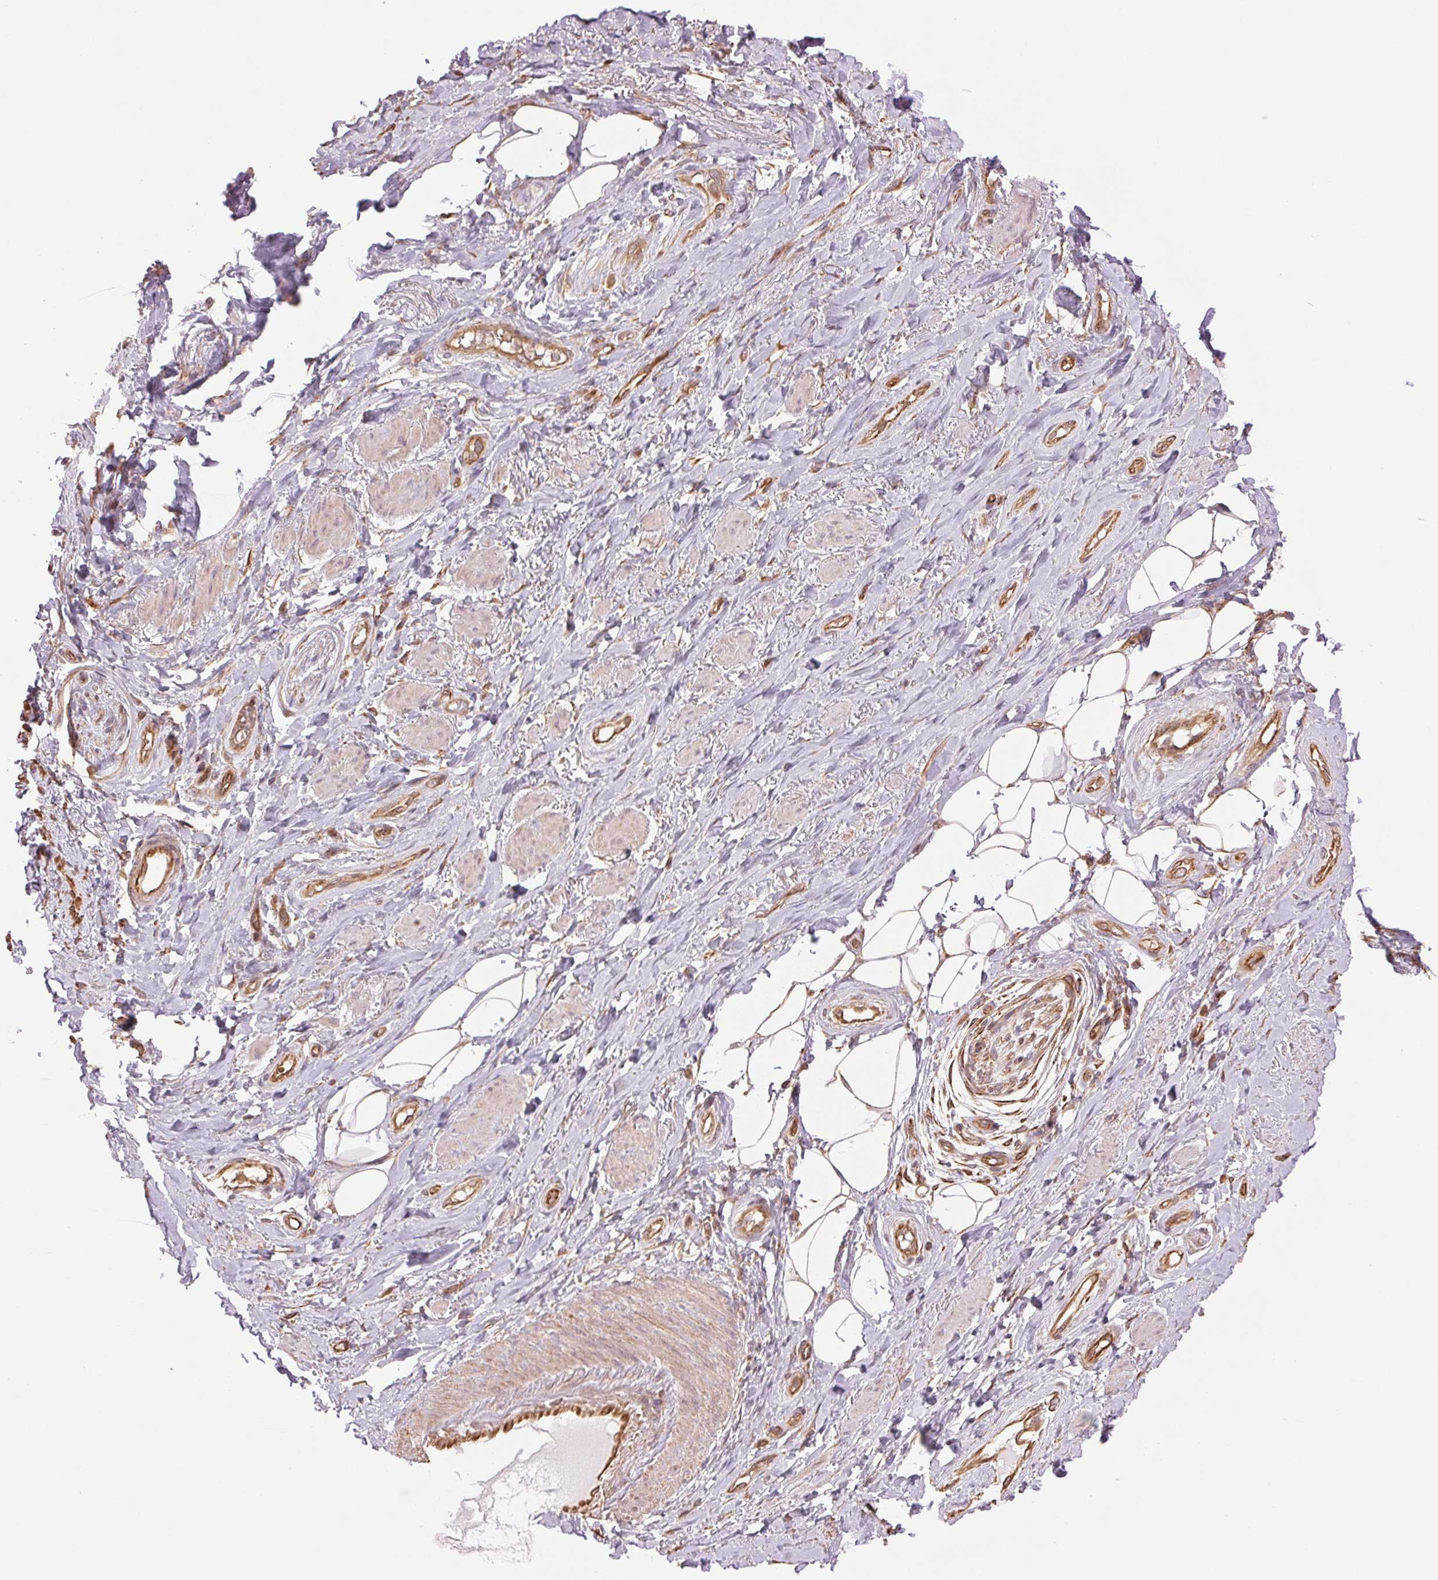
{"staining": {"intensity": "negative", "quantity": "none", "location": "none"}, "tissue": "adipose tissue", "cell_type": "Adipocytes", "image_type": "normal", "snomed": [{"axis": "morphology", "description": "Normal tissue, NOS"}, {"axis": "topography", "description": "Anal"}, {"axis": "topography", "description": "Peripheral nerve tissue"}], "caption": "The immunohistochemistry image has no significant expression in adipocytes of adipose tissue.", "gene": "STARD7", "patient": {"sex": "male", "age": 53}}